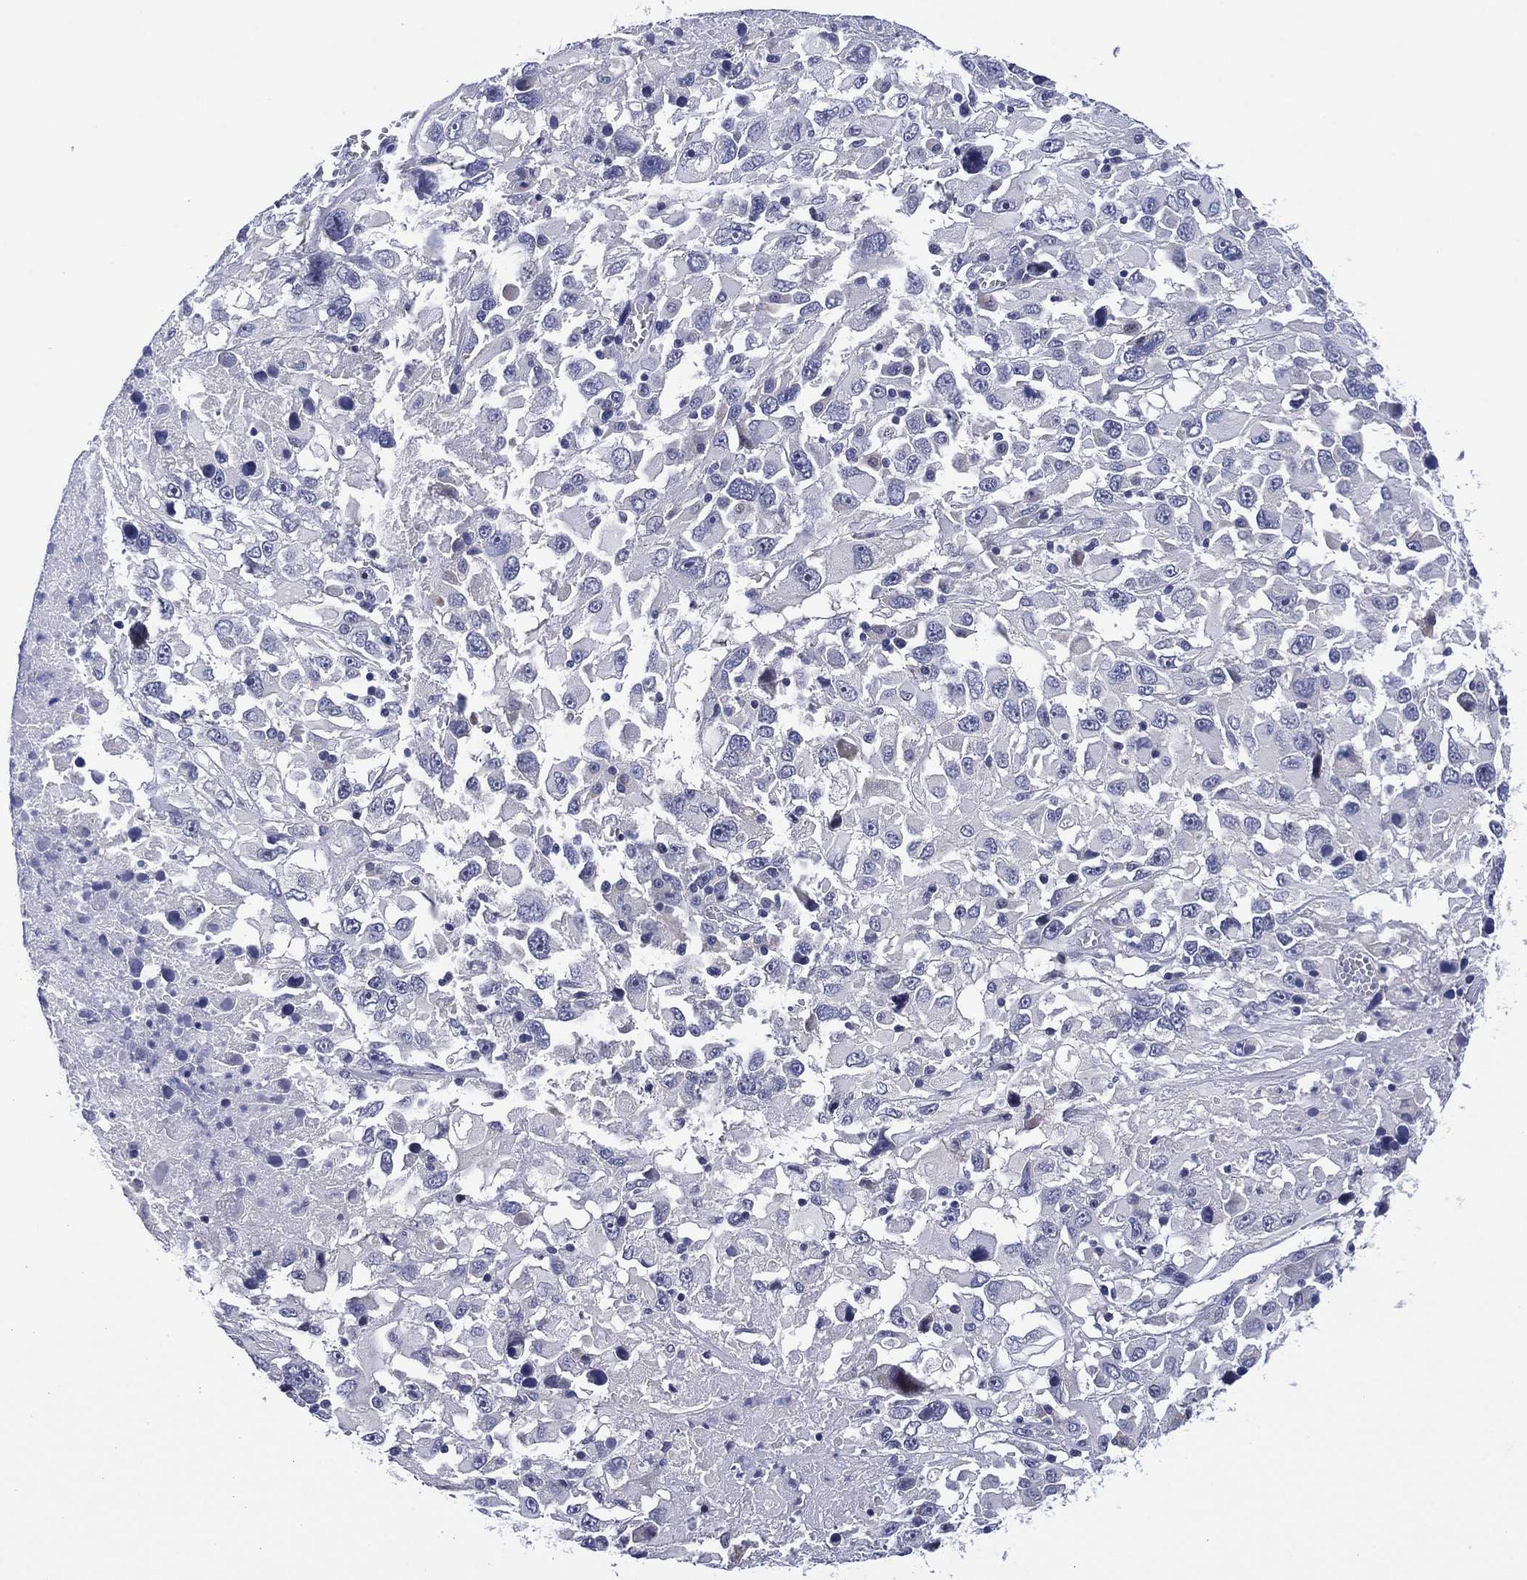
{"staining": {"intensity": "negative", "quantity": "none", "location": "none"}, "tissue": "melanoma", "cell_type": "Tumor cells", "image_type": "cancer", "snomed": [{"axis": "morphology", "description": "Malignant melanoma, Metastatic site"}, {"axis": "topography", "description": "Soft tissue"}], "caption": "IHC photomicrograph of human melanoma stained for a protein (brown), which shows no staining in tumor cells.", "gene": "CLIP3", "patient": {"sex": "male", "age": 50}}